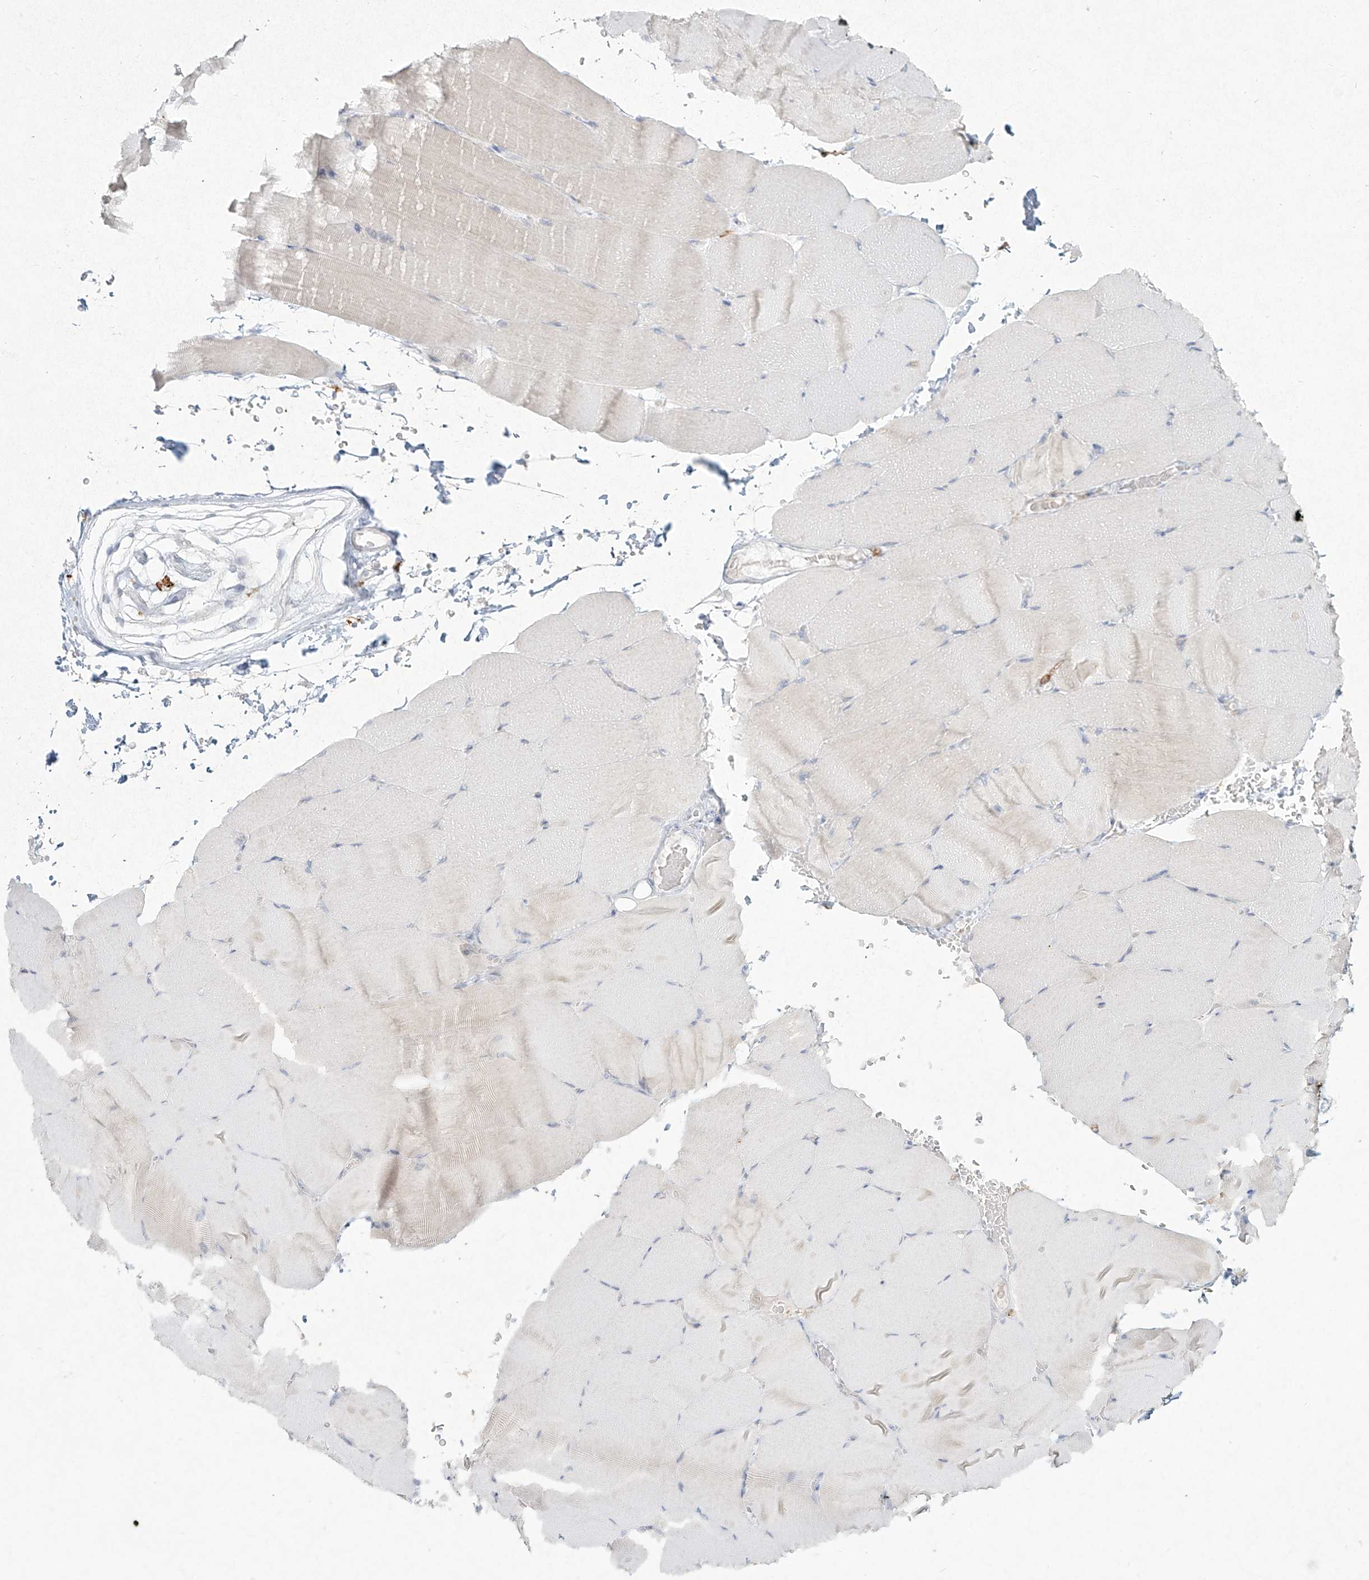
{"staining": {"intensity": "weak", "quantity": "<25%", "location": "cytoplasmic/membranous"}, "tissue": "skeletal muscle", "cell_type": "Myocytes", "image_type": "normal", "snomed": [{"axis": "morphology", "description": "Normal tissue, NOS"}, {"axis": "topography", "description": "Skeletal muscle"}, {"axis": "topography", "description": "Parathyroid gland"}], "caption": "IHC histopathology image of normal skeletal muscle: skeletal muscle stained with DAB exhibits no significant protein positivity in myocytes.", "gene": "CD209", "patient": {"sex": "female", "age": 37}}